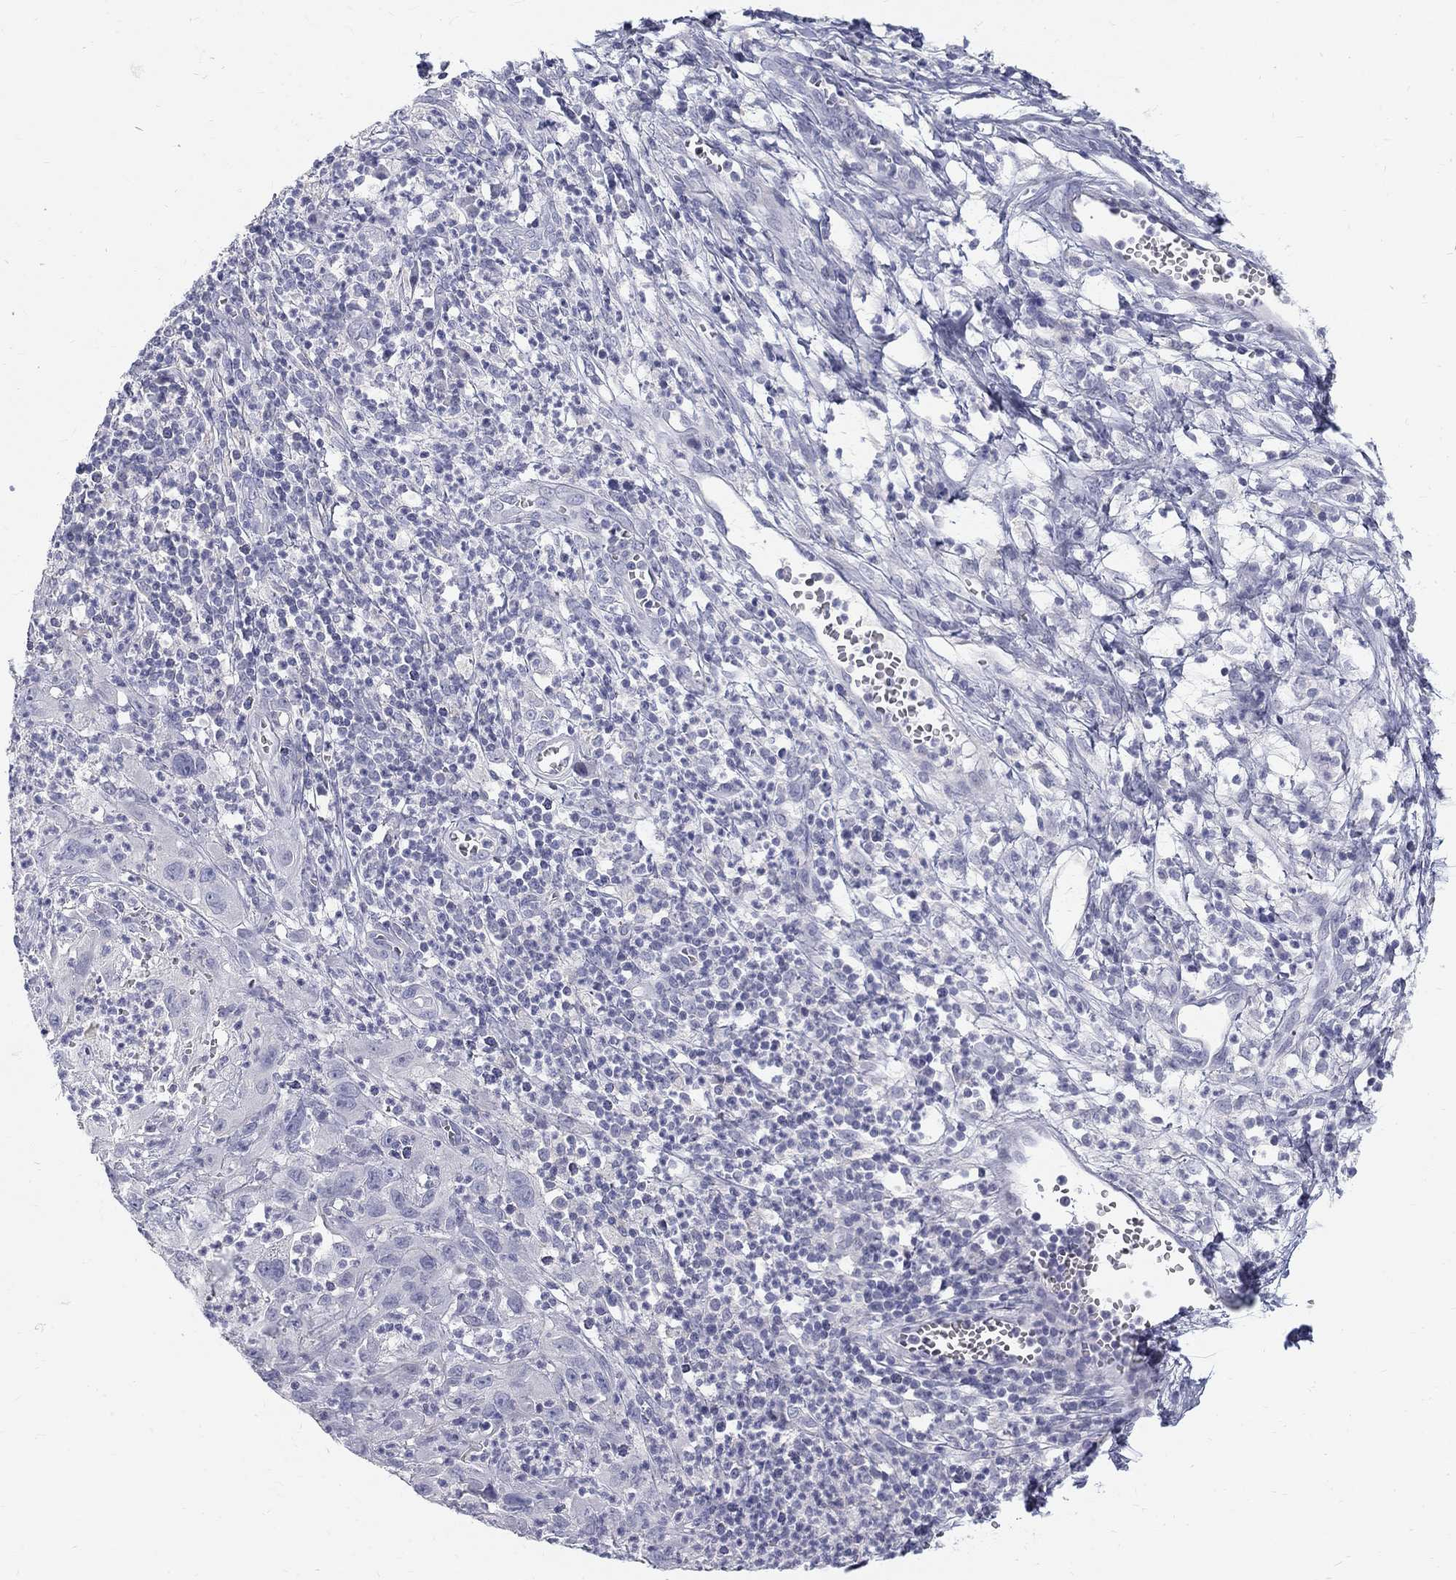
{"staining": {"intensity": "negative", "quantity": "none", "location": "none"}, "tissue": "cervical cancer", "cell_type": "Tumor cells", "image_type": "cancer", "snomed": [{"axis": "morphology", "description": "Squamous cell carcinoma, NOS"}, {"axis": "topography", "description": "Cervix"}], "caption": "The photomicrograph demonstrates no staining of tumor cells in cervical cancer (squamous cell carcinoma). (Immunohistochemistry, brightfield microscopy, high magnification).", "gene": "MAGEB6", "patient": {"sex": "female", "age": 32}}